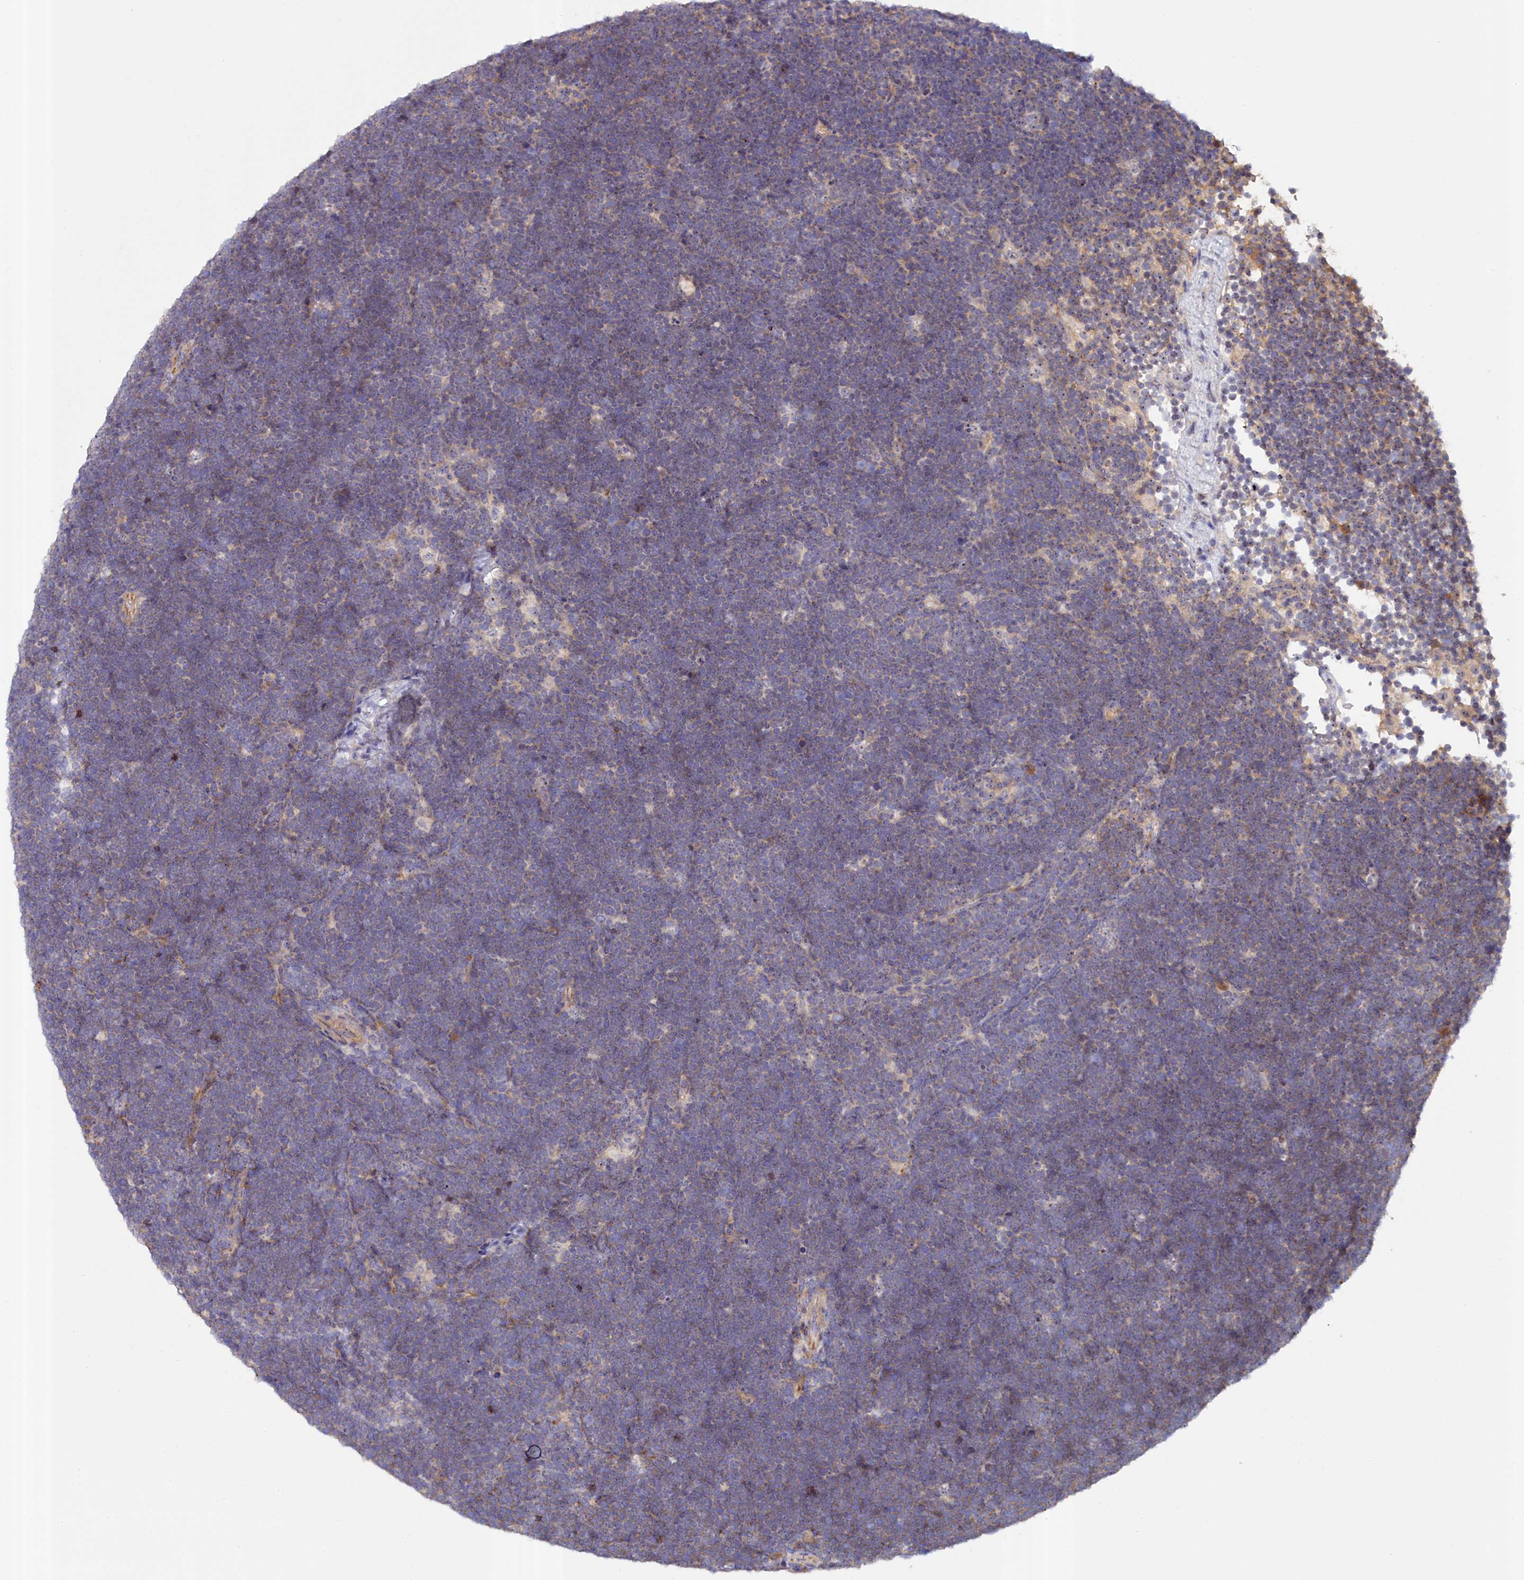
{"staining": {"intensity": "negative", "quantity": "none", "location": "none"}, "tissue": "lymphoma", "cell_type": "Tumor cells", "image_type": "cancer", "snomed": [{"axis": "morphology", "description": "Malignant lymphoma, non-Hodgkin's type, High grade"}, {"axis": "topography", "description": "Lymph node"}], "caption": "This is an IHC photomicrograph of malignant lymphoma, non-Hodgkin's type (high-grade). There is no staining in tumor cells.", "gene": "NEURL4", "patient": {"sex": "male", "age": 13}}